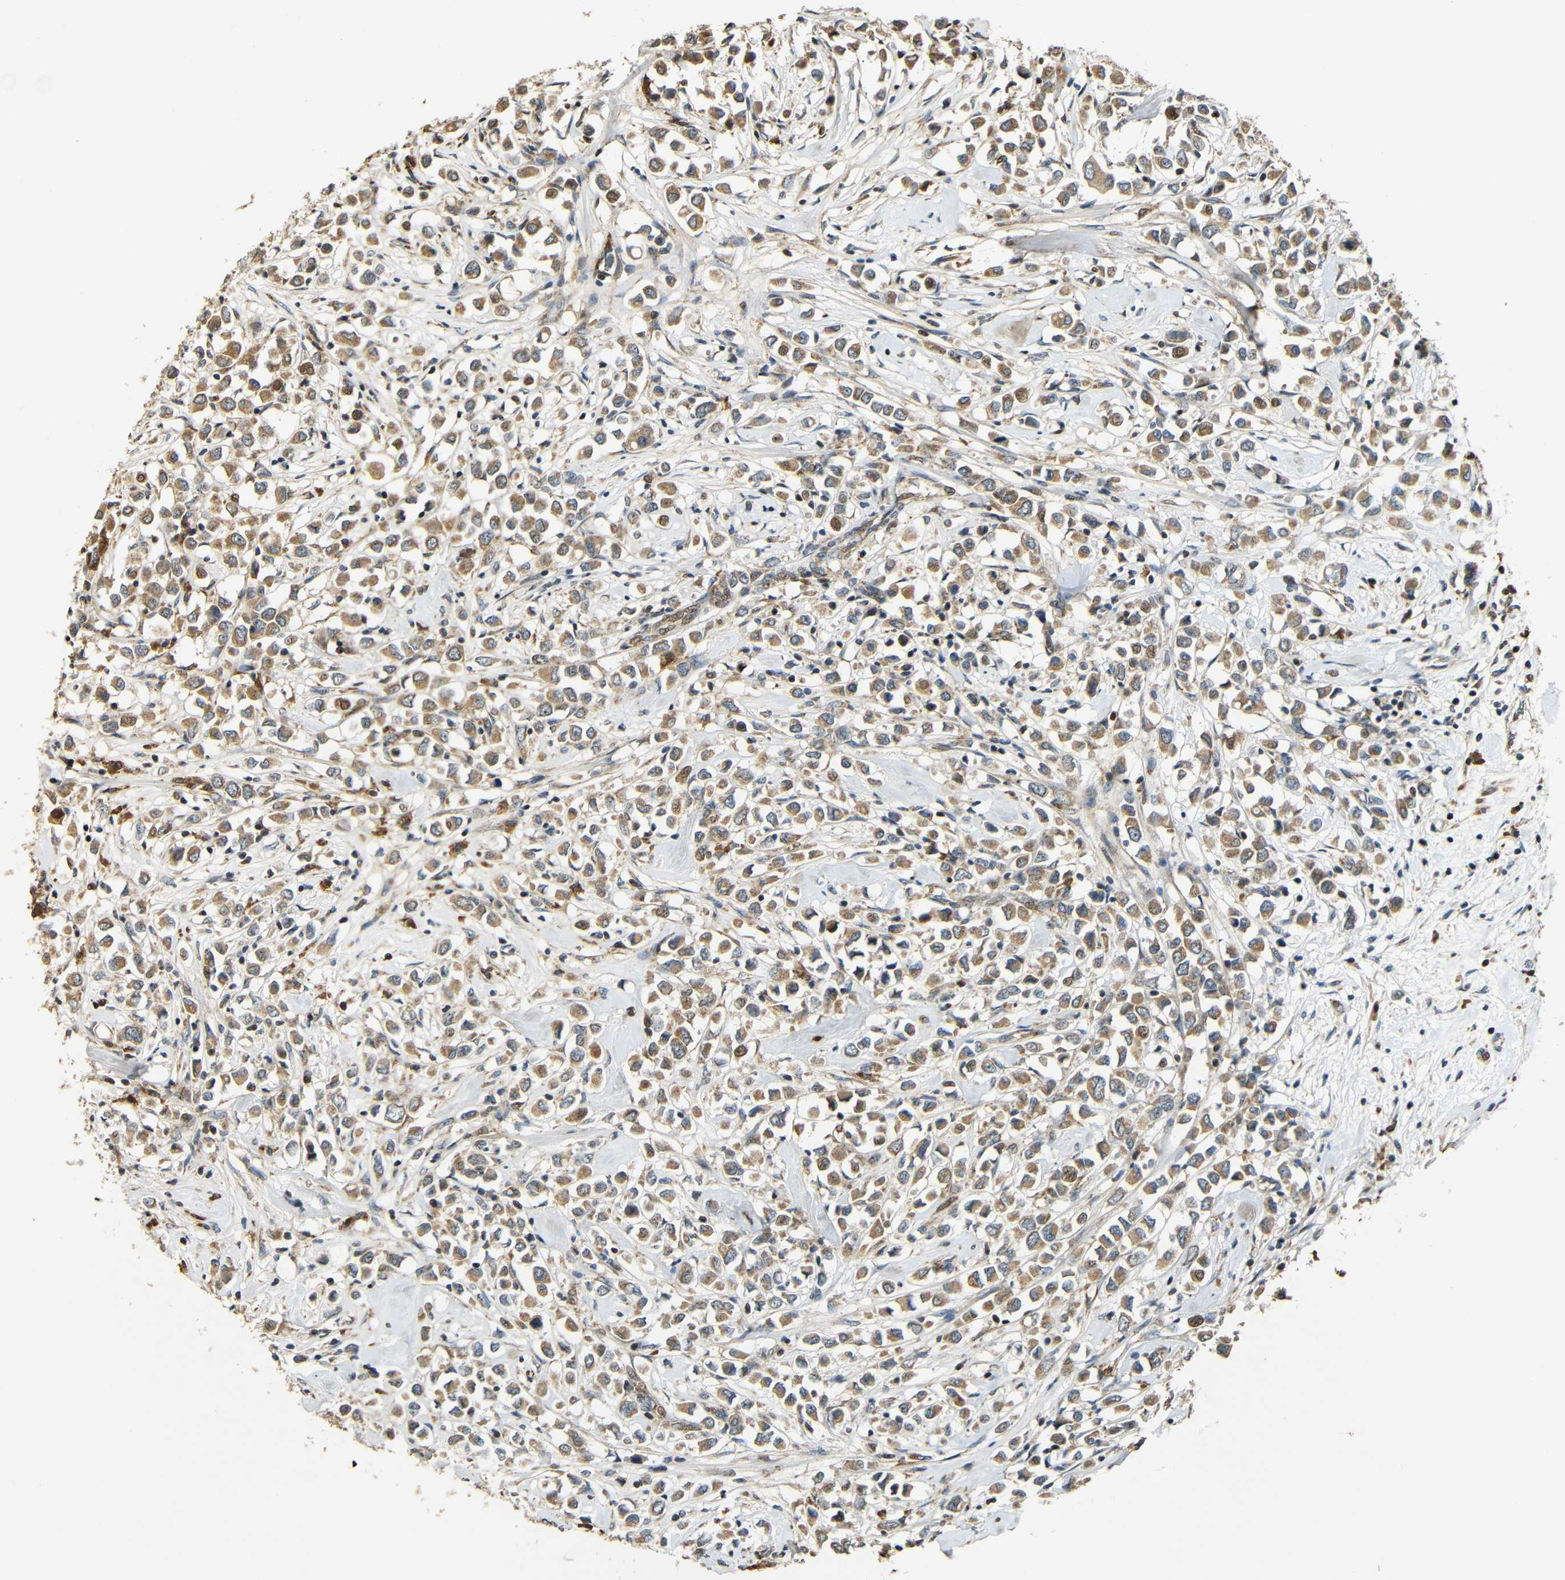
{"staining": {"intensity": "moderate", "quantity": ">75%", "location": "cytoplasmic/membranous"}, "tissue": "breast cancer", "cell_type": "Tumor cells", "image_type": "cancer", "snomed": [{"axis": "morphology", "description": "Duct carcinoma"}, {"axis": "topography", "description": "Breast"}], "caption": "Human breast cancer stained with a brown dye displays moderate cytoplasmic/membranous positive staining in approximately >75% of tumor cells.", "gene": "KAZALD1", "patient": {"sex": "female", "age": 61}}